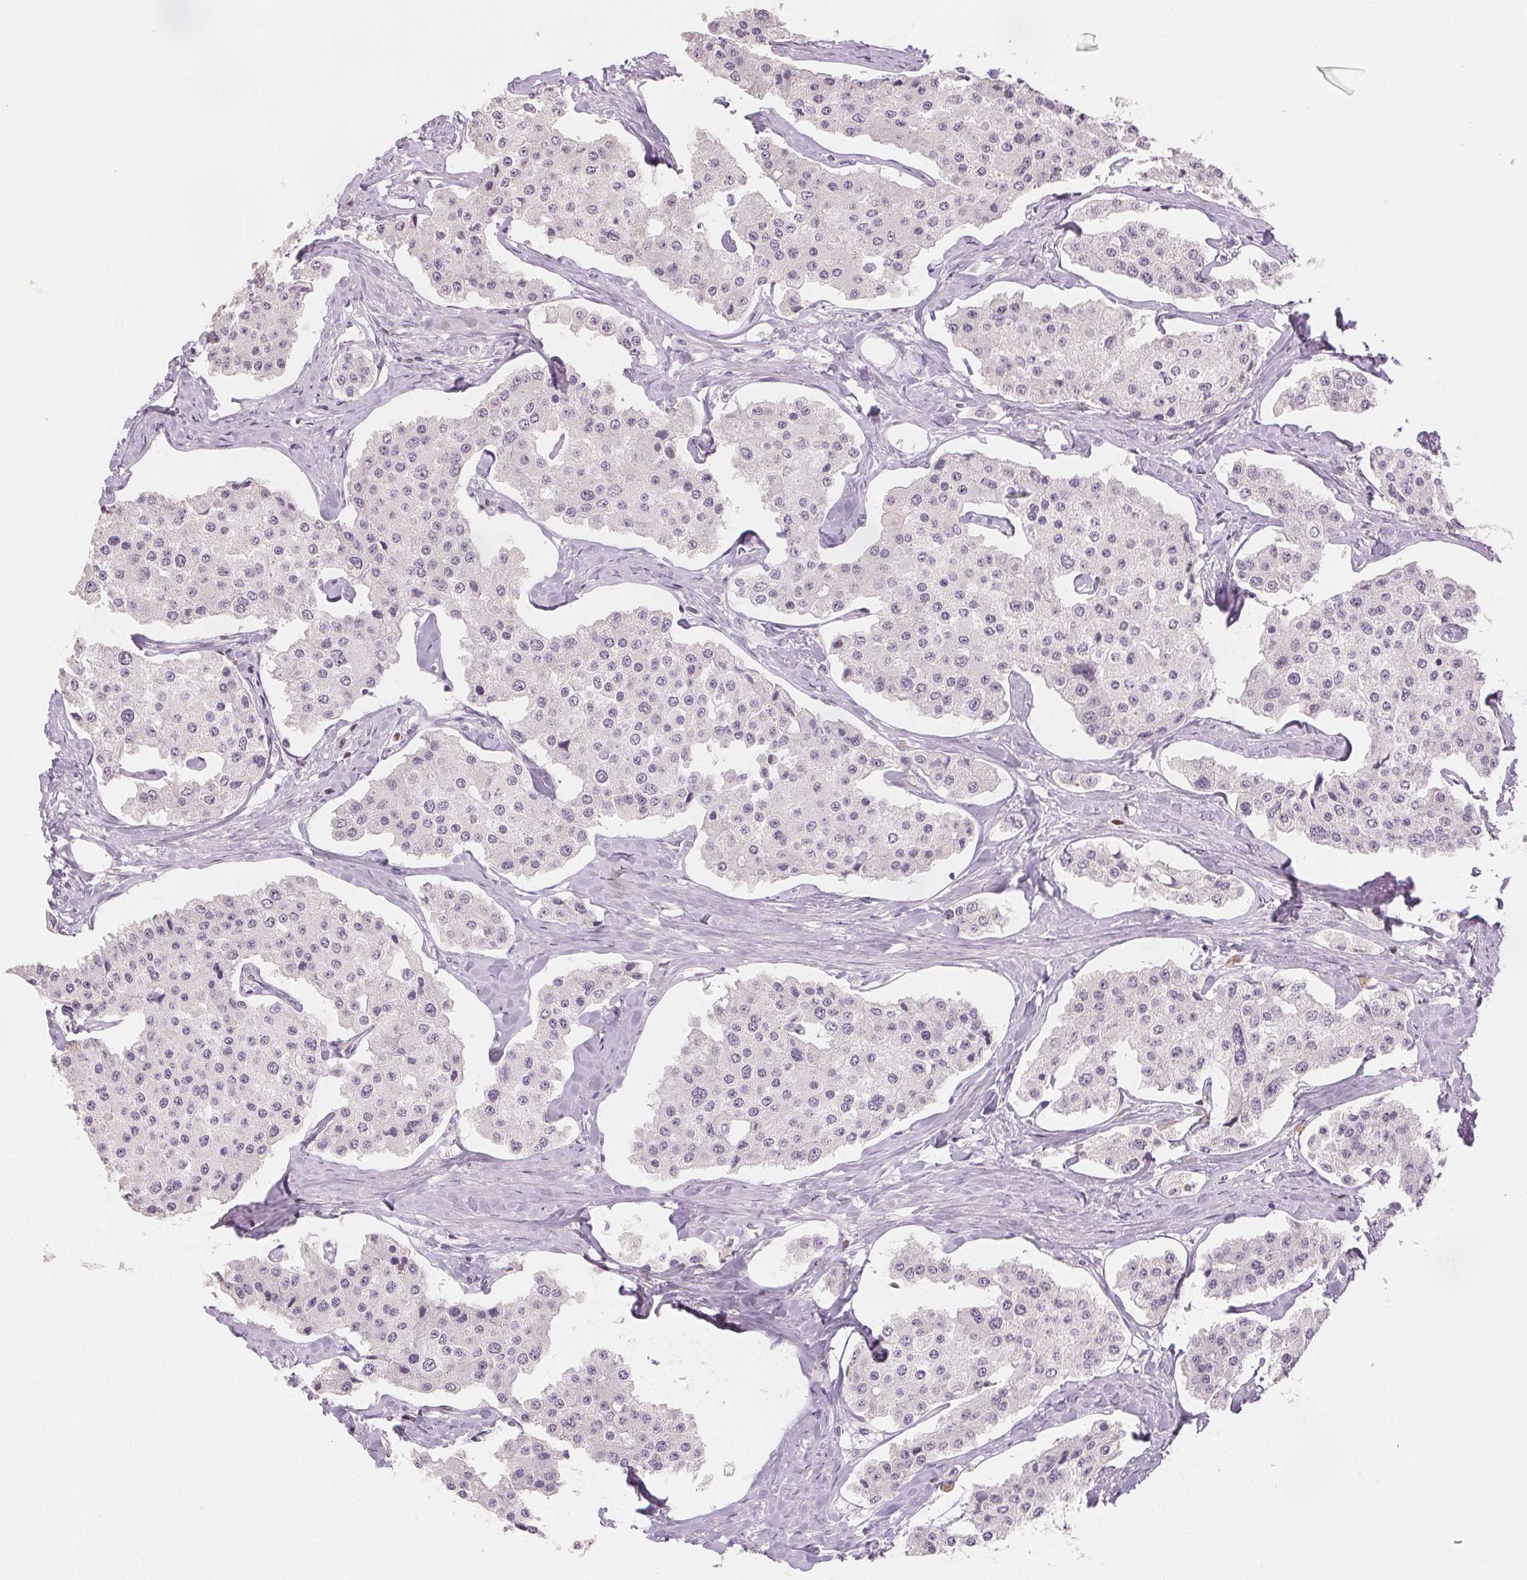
{"staining": {"intensity": "negative", "quantity": "none", "location": "none"}, "tissue": "carcinoid", "cell_type": "Tumor cells", "image_type": "cancer", "snomed": [{"axis": "morphology", "description": "Carcinoid, malignant, NOS"}, {"axis": "topography", "description": "Small intestine"}], "caption": "There is no significant staining in tumor cells of carcinoid.", "gene": "RUNX2", "patient": {"sex": "female", "age": 65}}